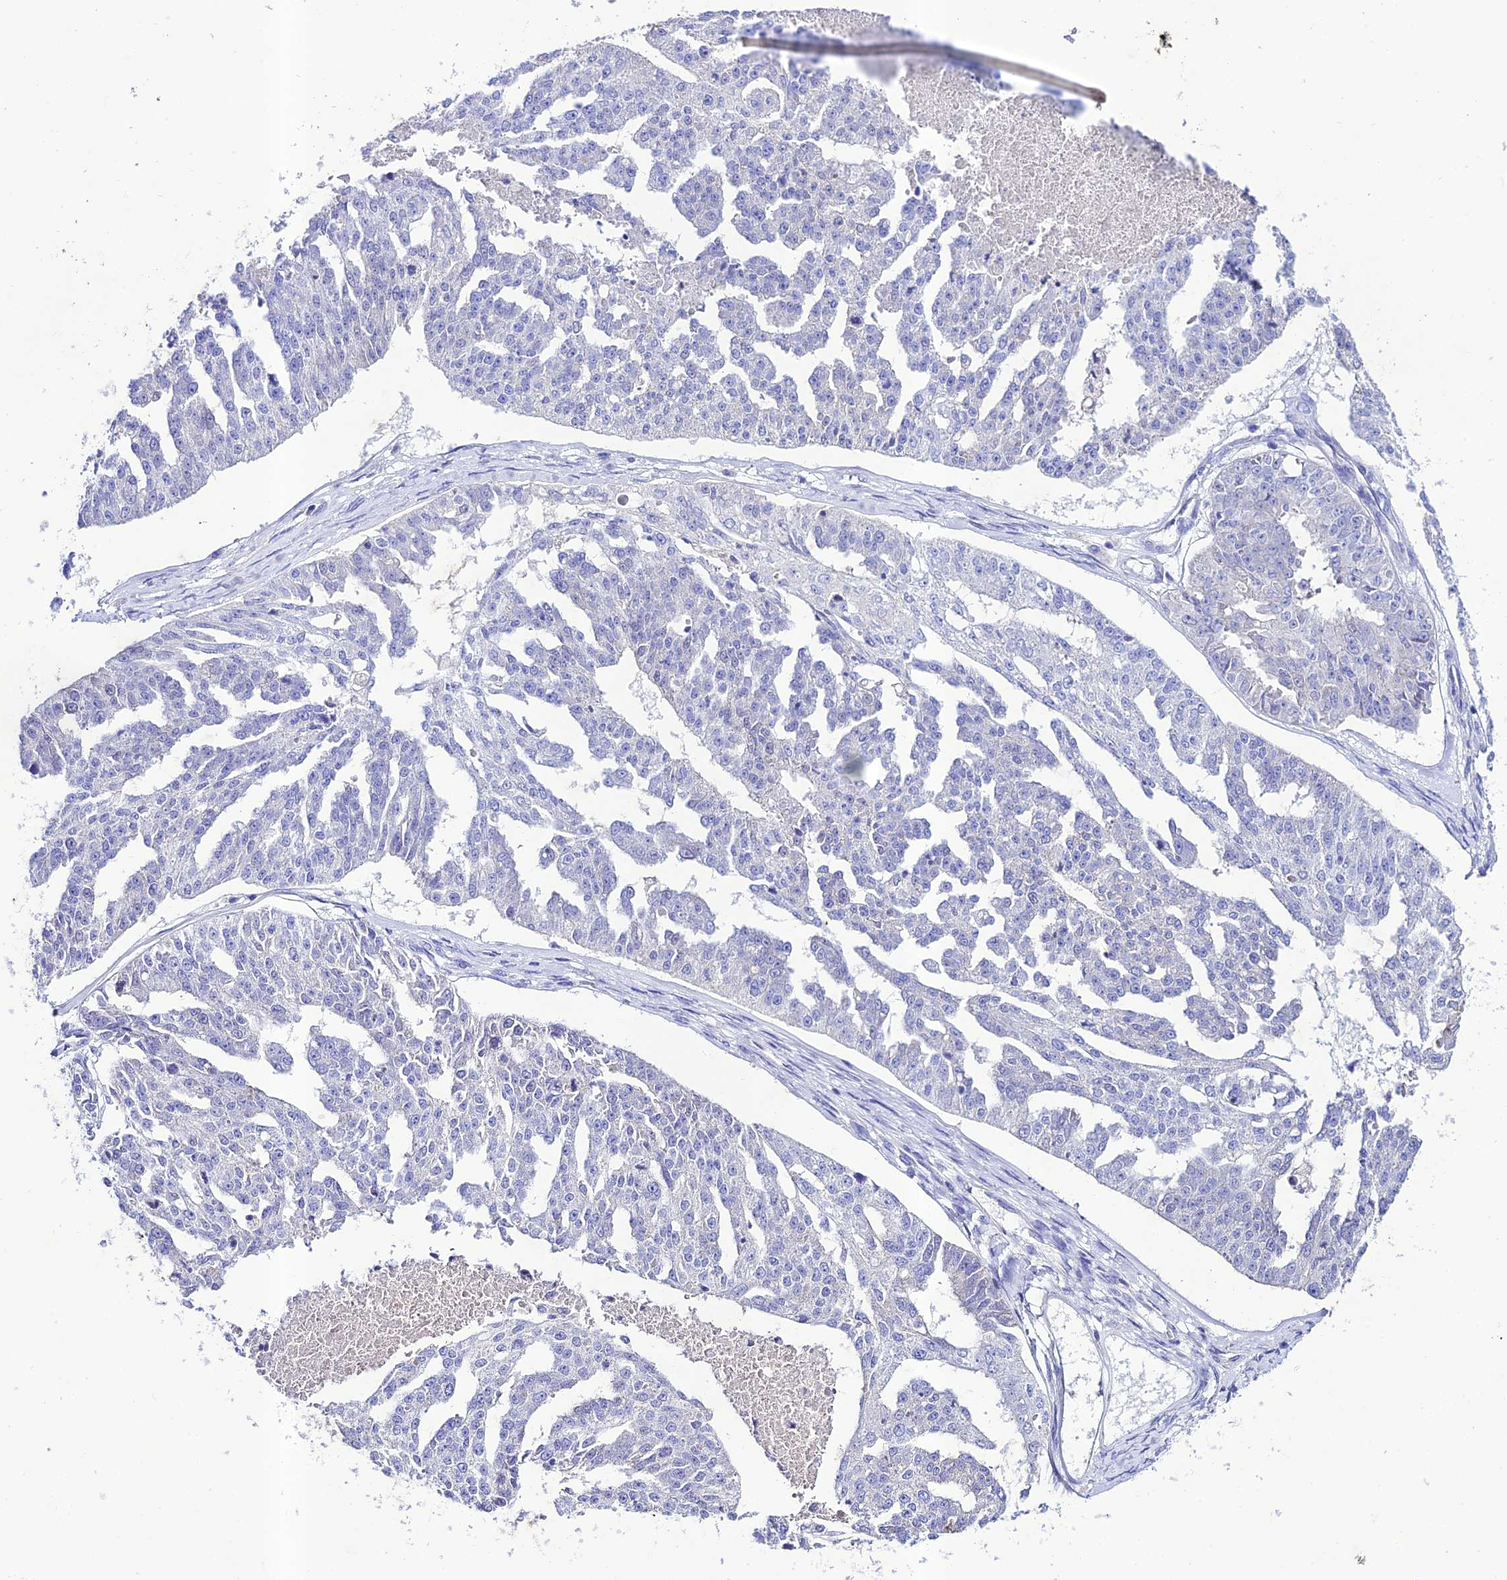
{"staining": {"intensity": "negative", "quantity": "none", "location": "none"}, "tissue": "ovarian cancer", "cell_type": "Tumor cells", "image_type": "cancer", "snomed": [{"axis": "morphology", "description": "Cystadenocarcinoma, serous, NOS"}, {"axis": "topography", "description": "Ovary"}], "caption": "This photomicrograph is of ovarian cancer (serous cystadenocarcinoma) stained with IHC to label a protein in brown with the nuclei are counter-stained blue. There is no positivity in tumor cells.", "gene": "NLRP6", "patient": {"sex": "female", "age": 58}}